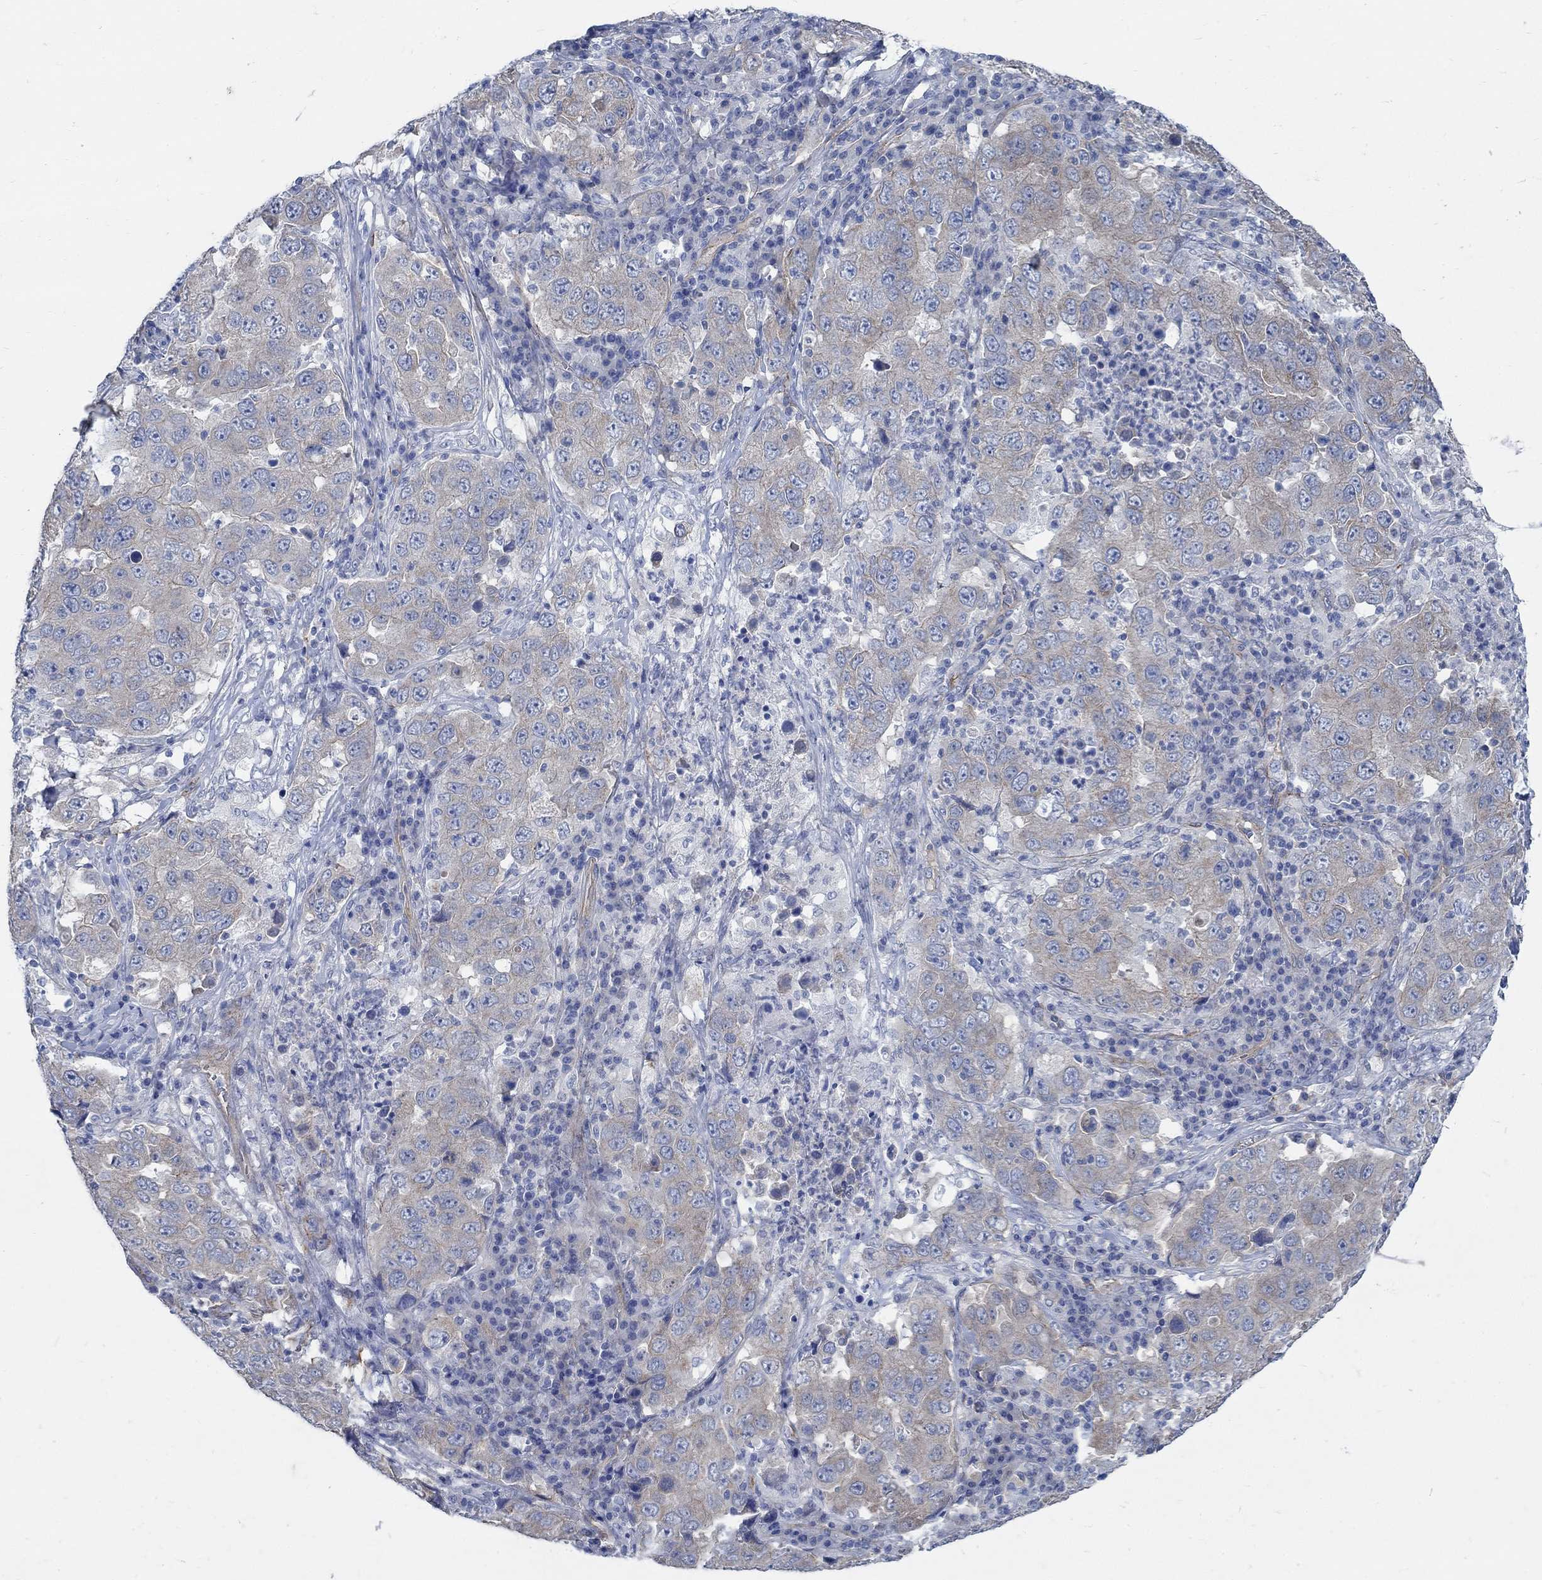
{"staining": {"intensity": "weak", "quantity": "<25%", "location": "cytoplasmic/membranous"}, "tissue": "lung cancer", "cell_type": "Tumor cells", "image_type": "cancer", "snomed": [{"axis": "morphology", "description": "Adenocarcinoma, NOS"}, {"axis": "topography", "description": "Lung"}], "caption": "IHC of lung cancer (adenocarcinoma) demonstrates no positivity in tumor cells.", "gene": "TMEM198", "patient": {"sex": "male", "age": 73}}